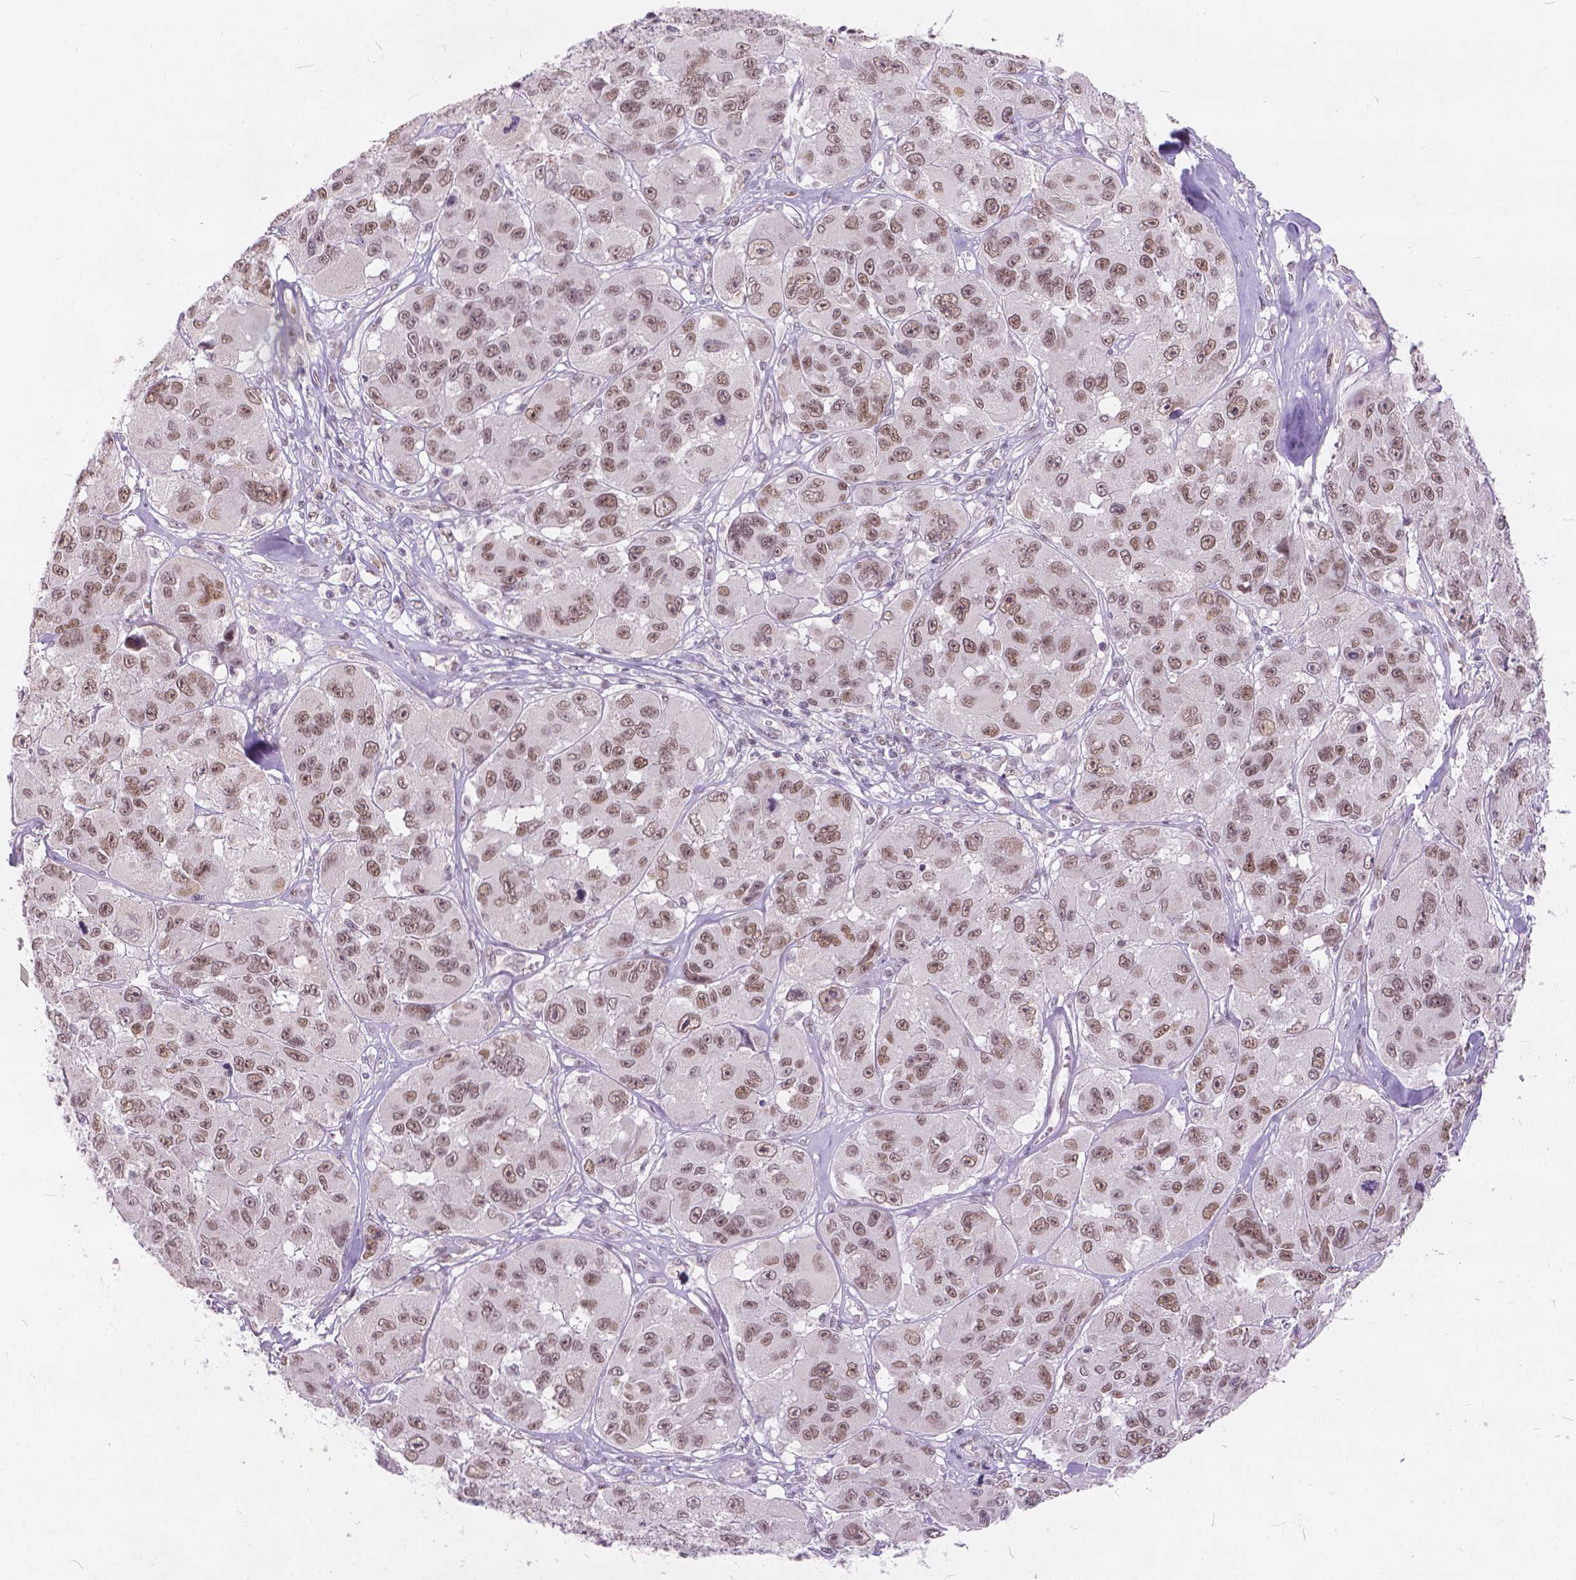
{"staining": {"intensity": "weak", "quantity": ">75%", "location": "nuclear"}, "tissue": "melanoma", "cell_type": "Tumor cells", "image_type": "cancer", "snomed": [{"axis": "morphology", "description": "Malignant melanoma, NOS"}, {"axis": "topography", "description": "Skin"}], "caption": "The histopathology image shows staining of malignant melanoma, revealing weak nuclear protein staining (brown color) within tumor cells.", "gene": "FAM53A", "patient": {"sex": "female", "age": 66}}